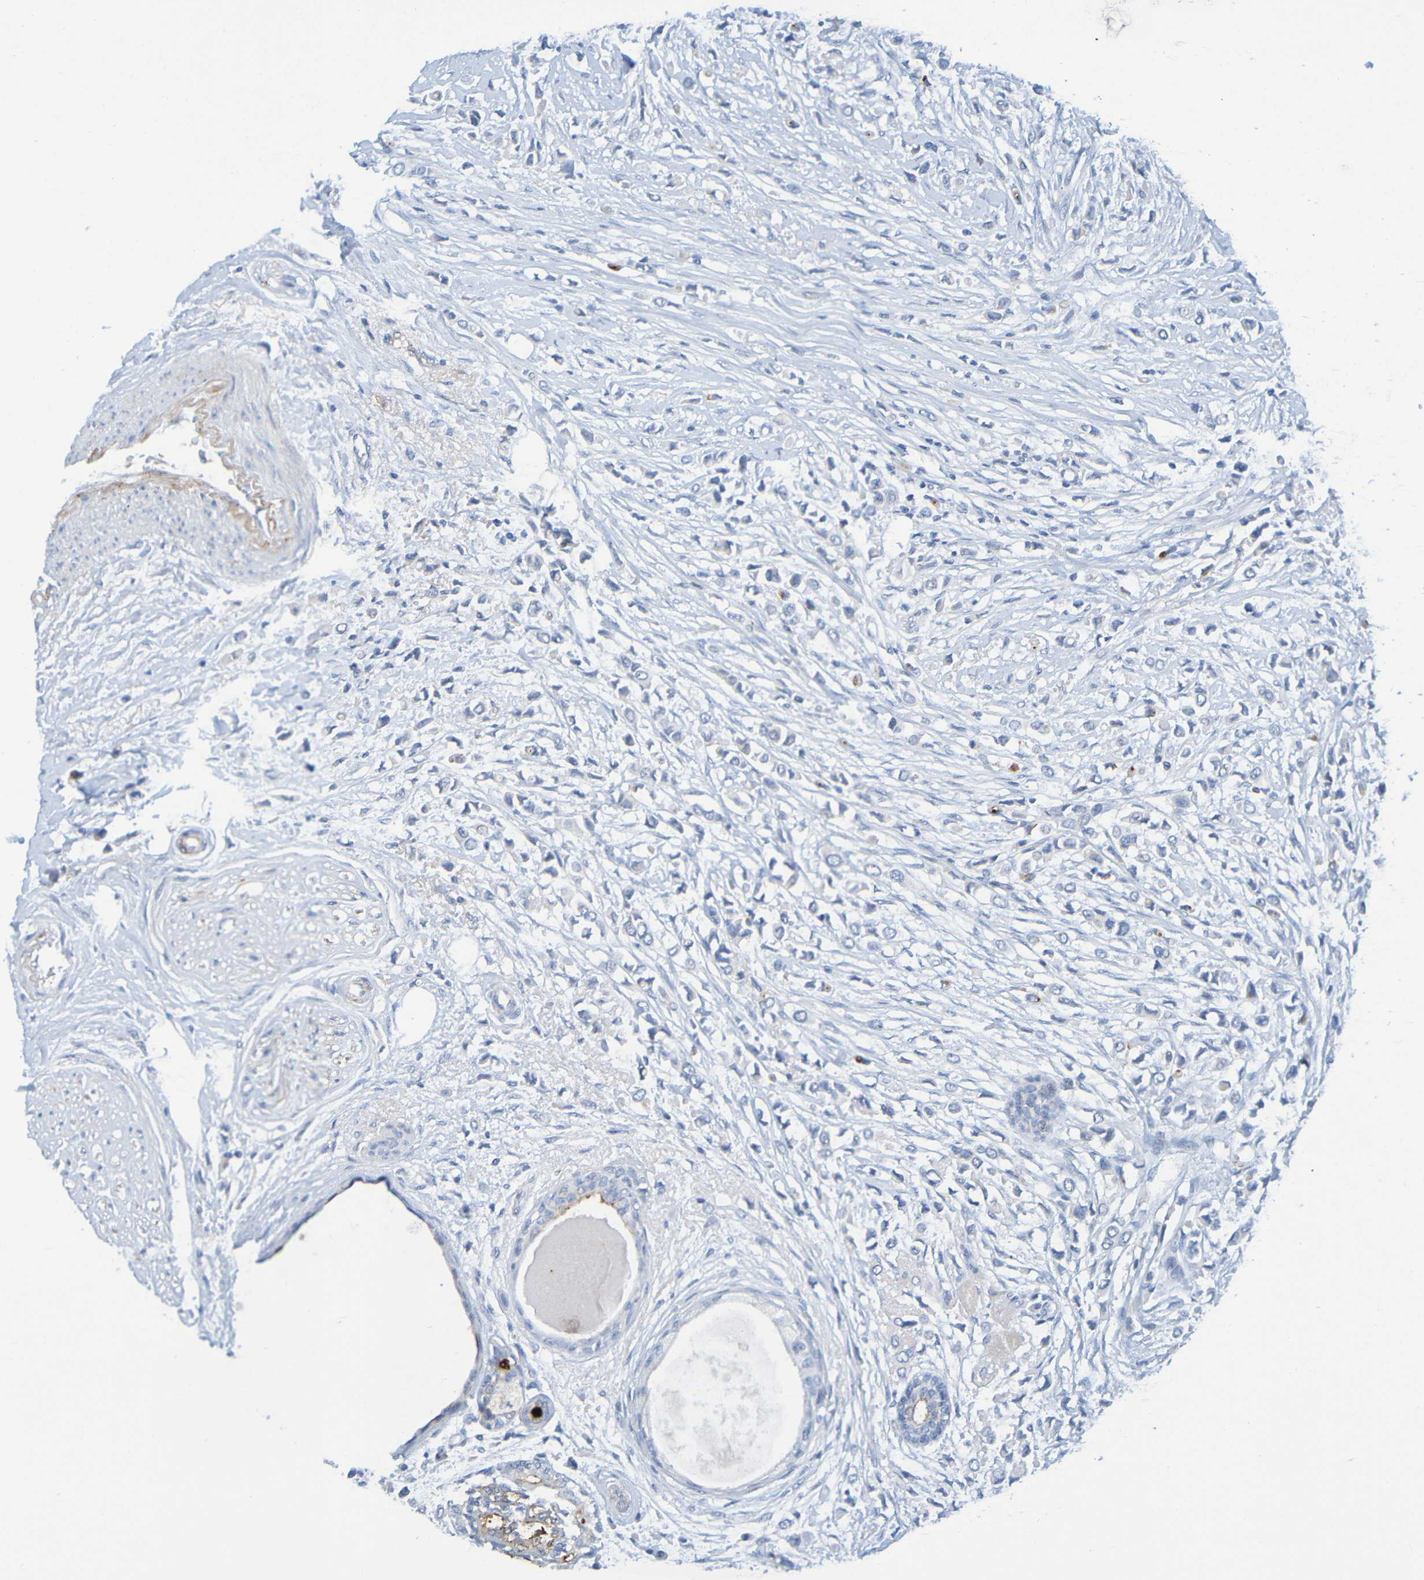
{"staining": {"intensity": "negative", "quantity": "none", "location": "none"}, "tissue": "breast cancer", "cell_type": "Tumor cells", "image_type": "cancer", "snomed": [{"axis": "morphology", "description": "Lobular carcinoma"}, {"axis": "topography", "description": "Breast"}], "caption": "Tumor cells are negative for protein expression in human breast cancer (lobular carcinoma).", "gene": "IL10", "patient": {"sex": "female", "age": 51}}